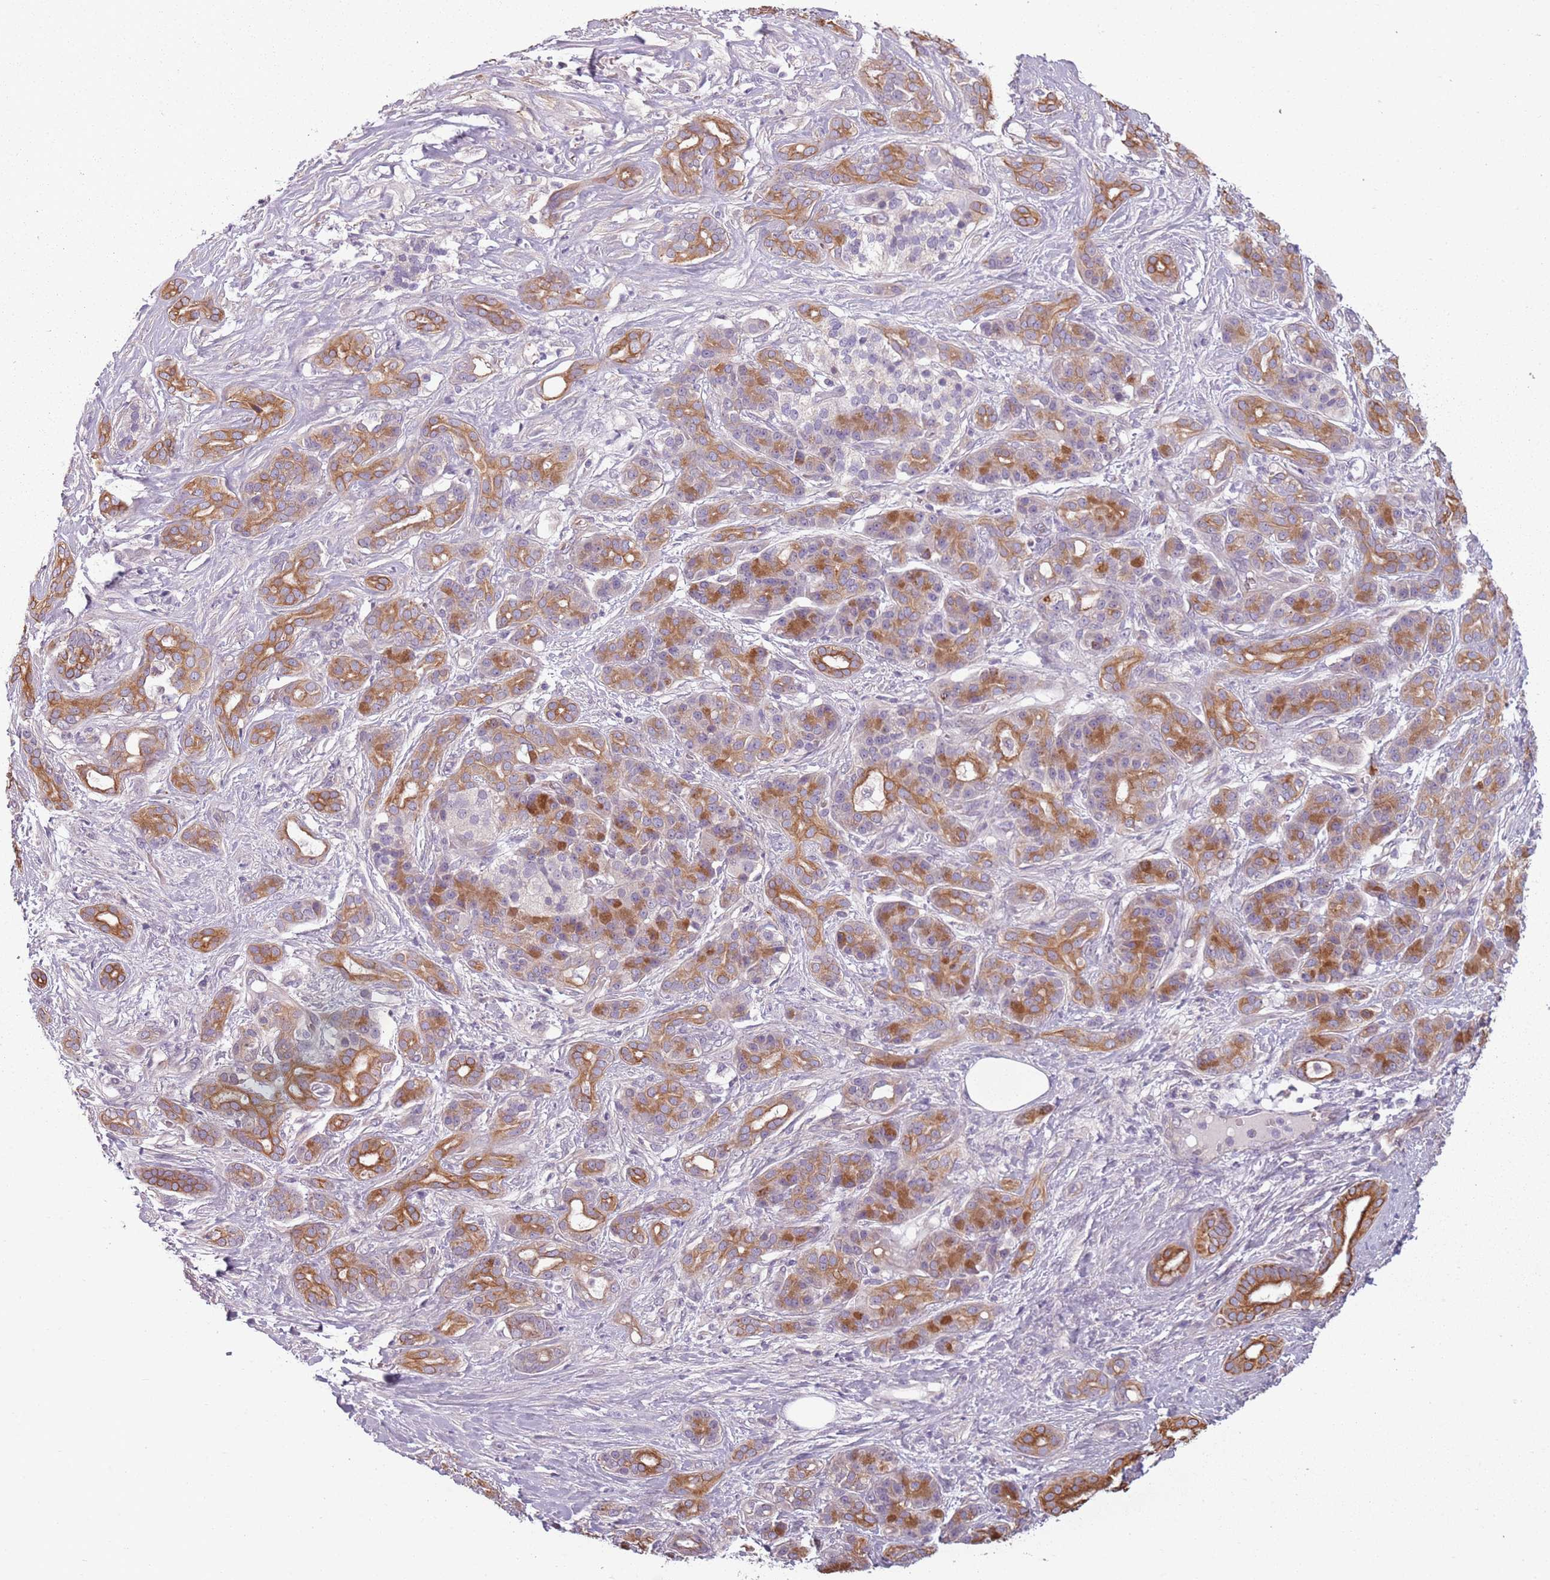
{"staining": {"intensity": "moderate", "quantity": ">75%", "location": "cytoplasmic/membranous"}, "tissue": "pancreatic cancer", "cell_type": "Tumor cells", "image_type": "cancer", "snomed": [{"axis": "morphology", "description": "Adenocarcinoma, NOS"}, {"axis": "topography", "description": "Pancreas"}], "caption": "This is a histology image of immunohistochemistry staining of pancreatic adenocarcinoma, which shows moderate staining in the cytoplasmic/membranous of tumor cells.", "gene": "TLCD2", "patient": {"sex": "male", "age": 57}}